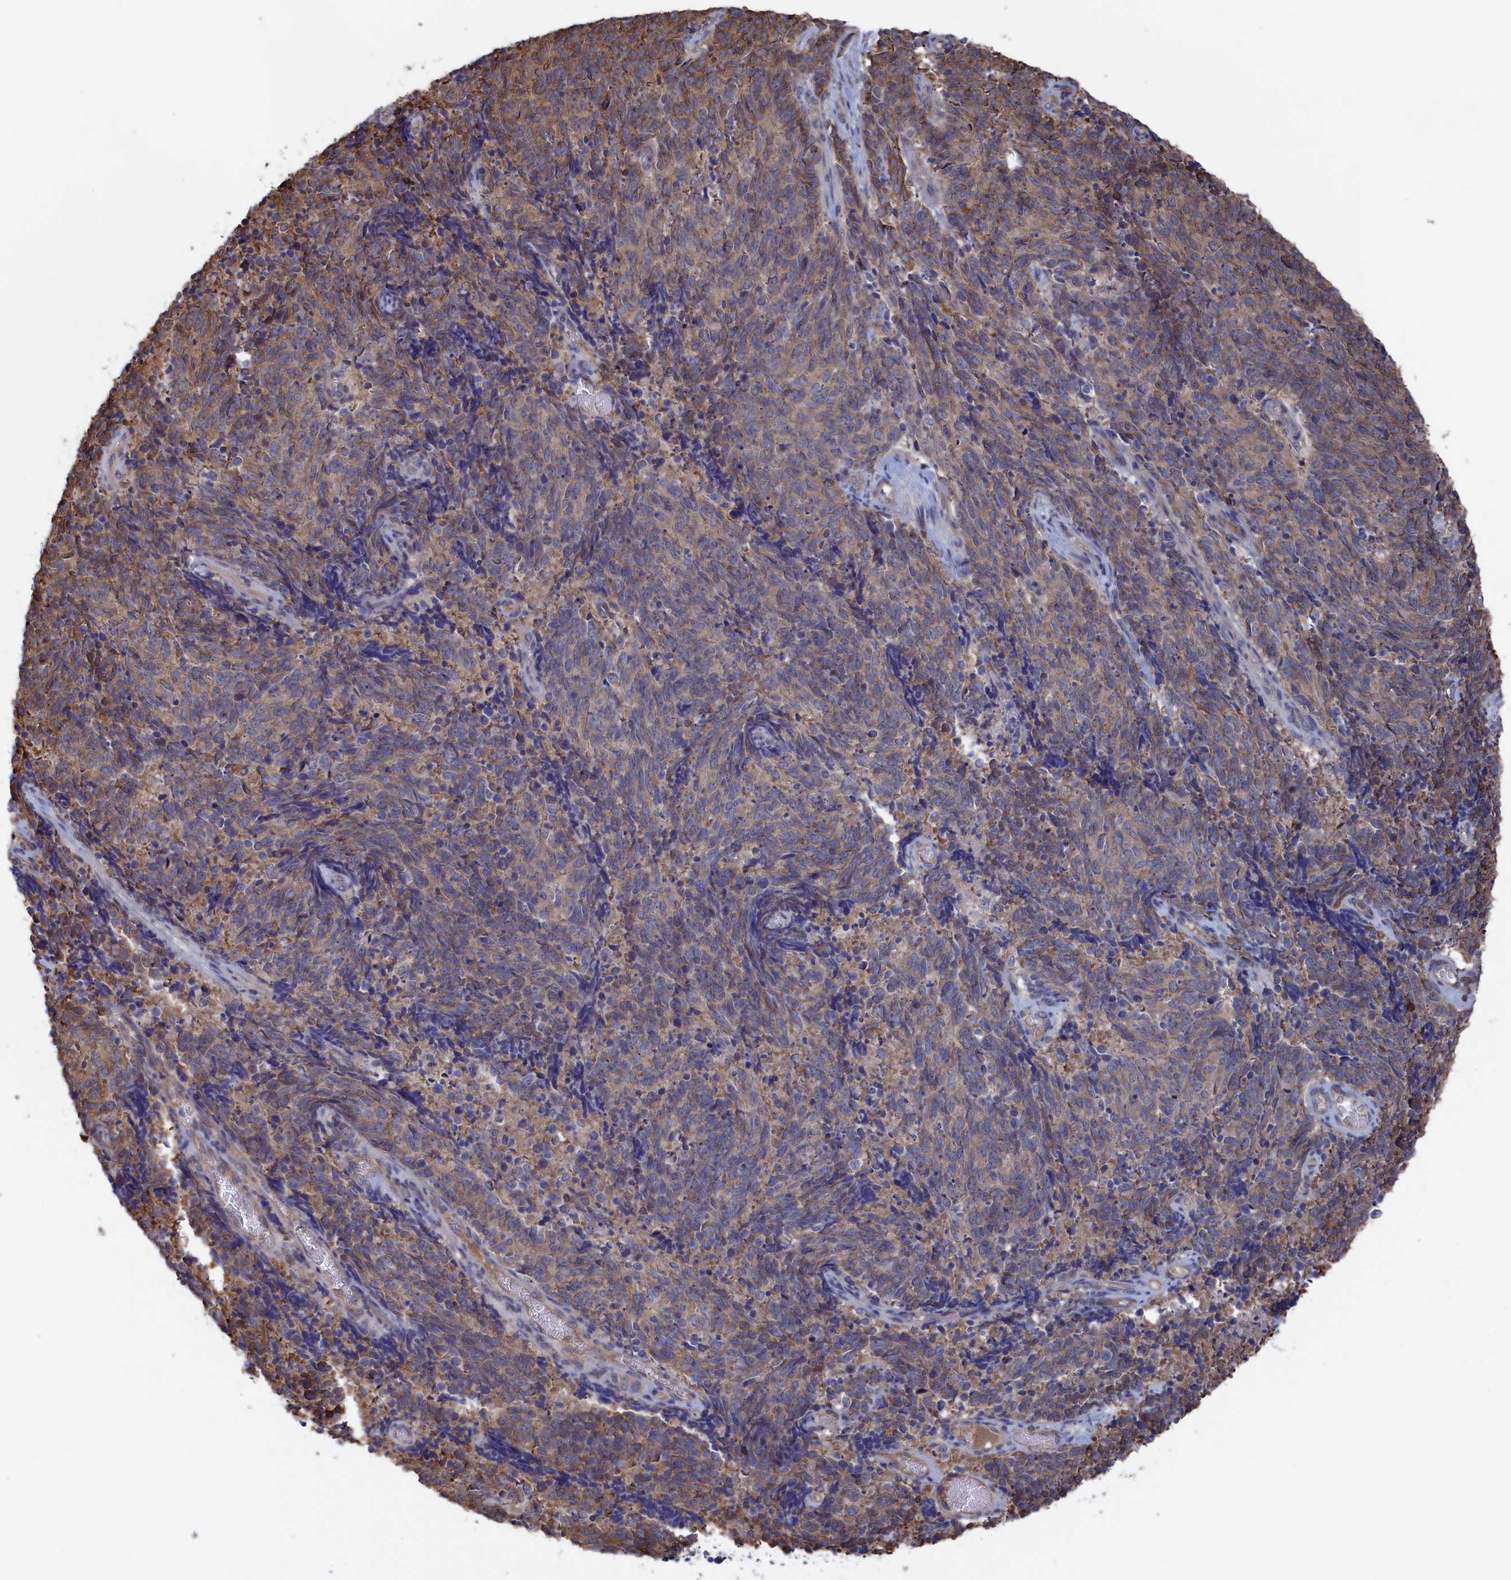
{"staining": {"intensity": "weak", "quantity": "25%-75%", "location": "cytoplasmic/membranous"}, "tissue": "cervical cancer", "cell_type": "Tumor cells", "image_type": "cancer", "snomed": [{"axis": "morphology", "description": "Squamous cell carcinoma, NOS"}, {"axis": "topography", "description": "Cervix"}], "caption": "Protein staining shows weak cytoplasmic/membranous expression in approximately 25%-75% of tumor cells in squamous cell carcinoma (cervical). (IHC, brightfield microscopy, high magnification).", "gene": "NUTF2", "patient": {"sex": "female", "age": 29}}